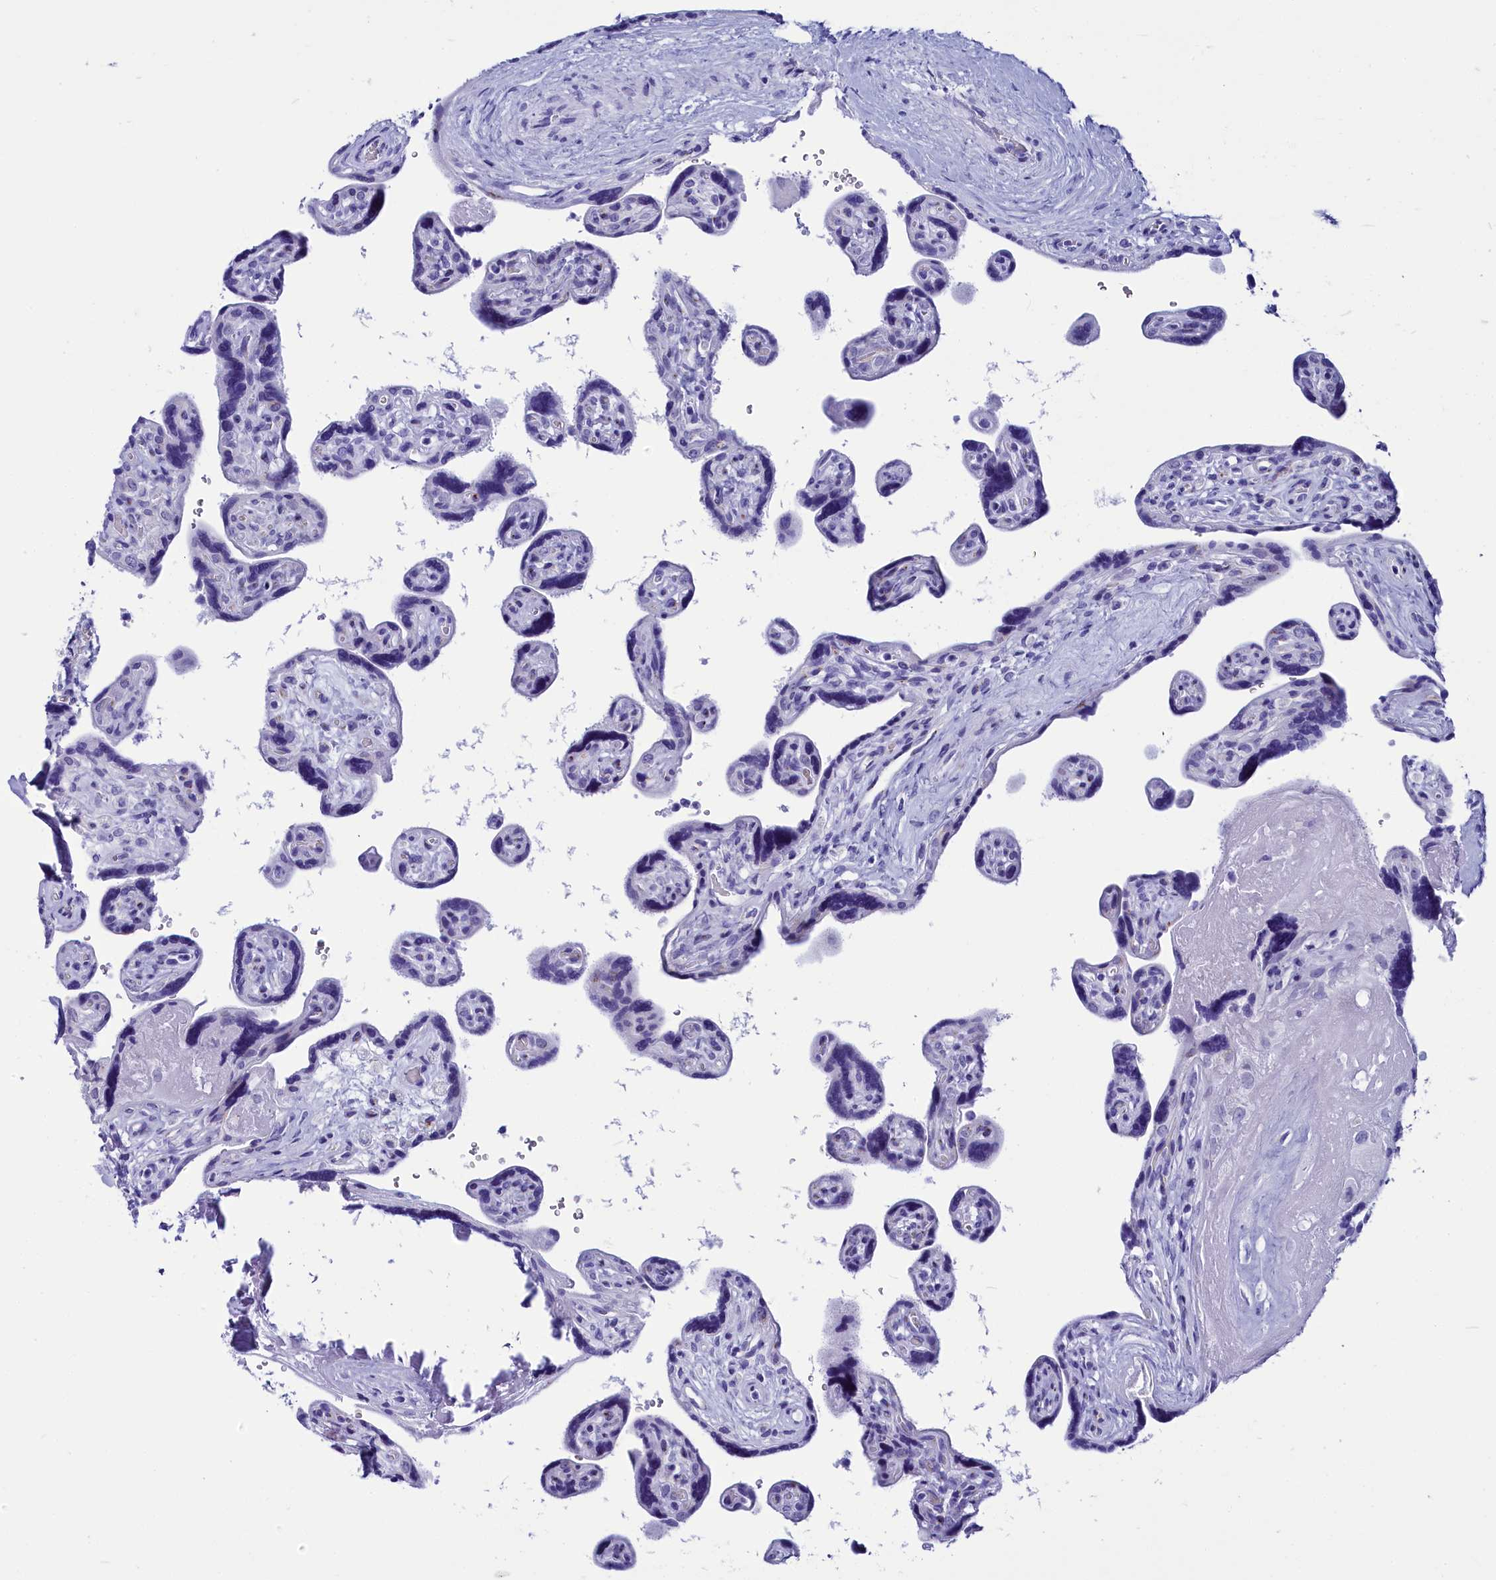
{"staining": {"intensity": "negative", "quantity": "none", "location": "none"}, "tissue": "placenta", "cell_type": "Decidual cells", "image_type": "normal", "snomed": [{"axis": "morphology", "description": "Normal tissue, NOS"}, {"axis": "topography", "description": "Placenta"}], "caption": "Immunohistochemistry (IHC) micrograph of normal placenta stained for a protein (brown), which displays no staining in decidual cells. (Immunohistochemistry (IHC), brightfield microscopy, high magnification).", "gene": "AP3B2", "patient": {"sex": "female", "age": 39}}